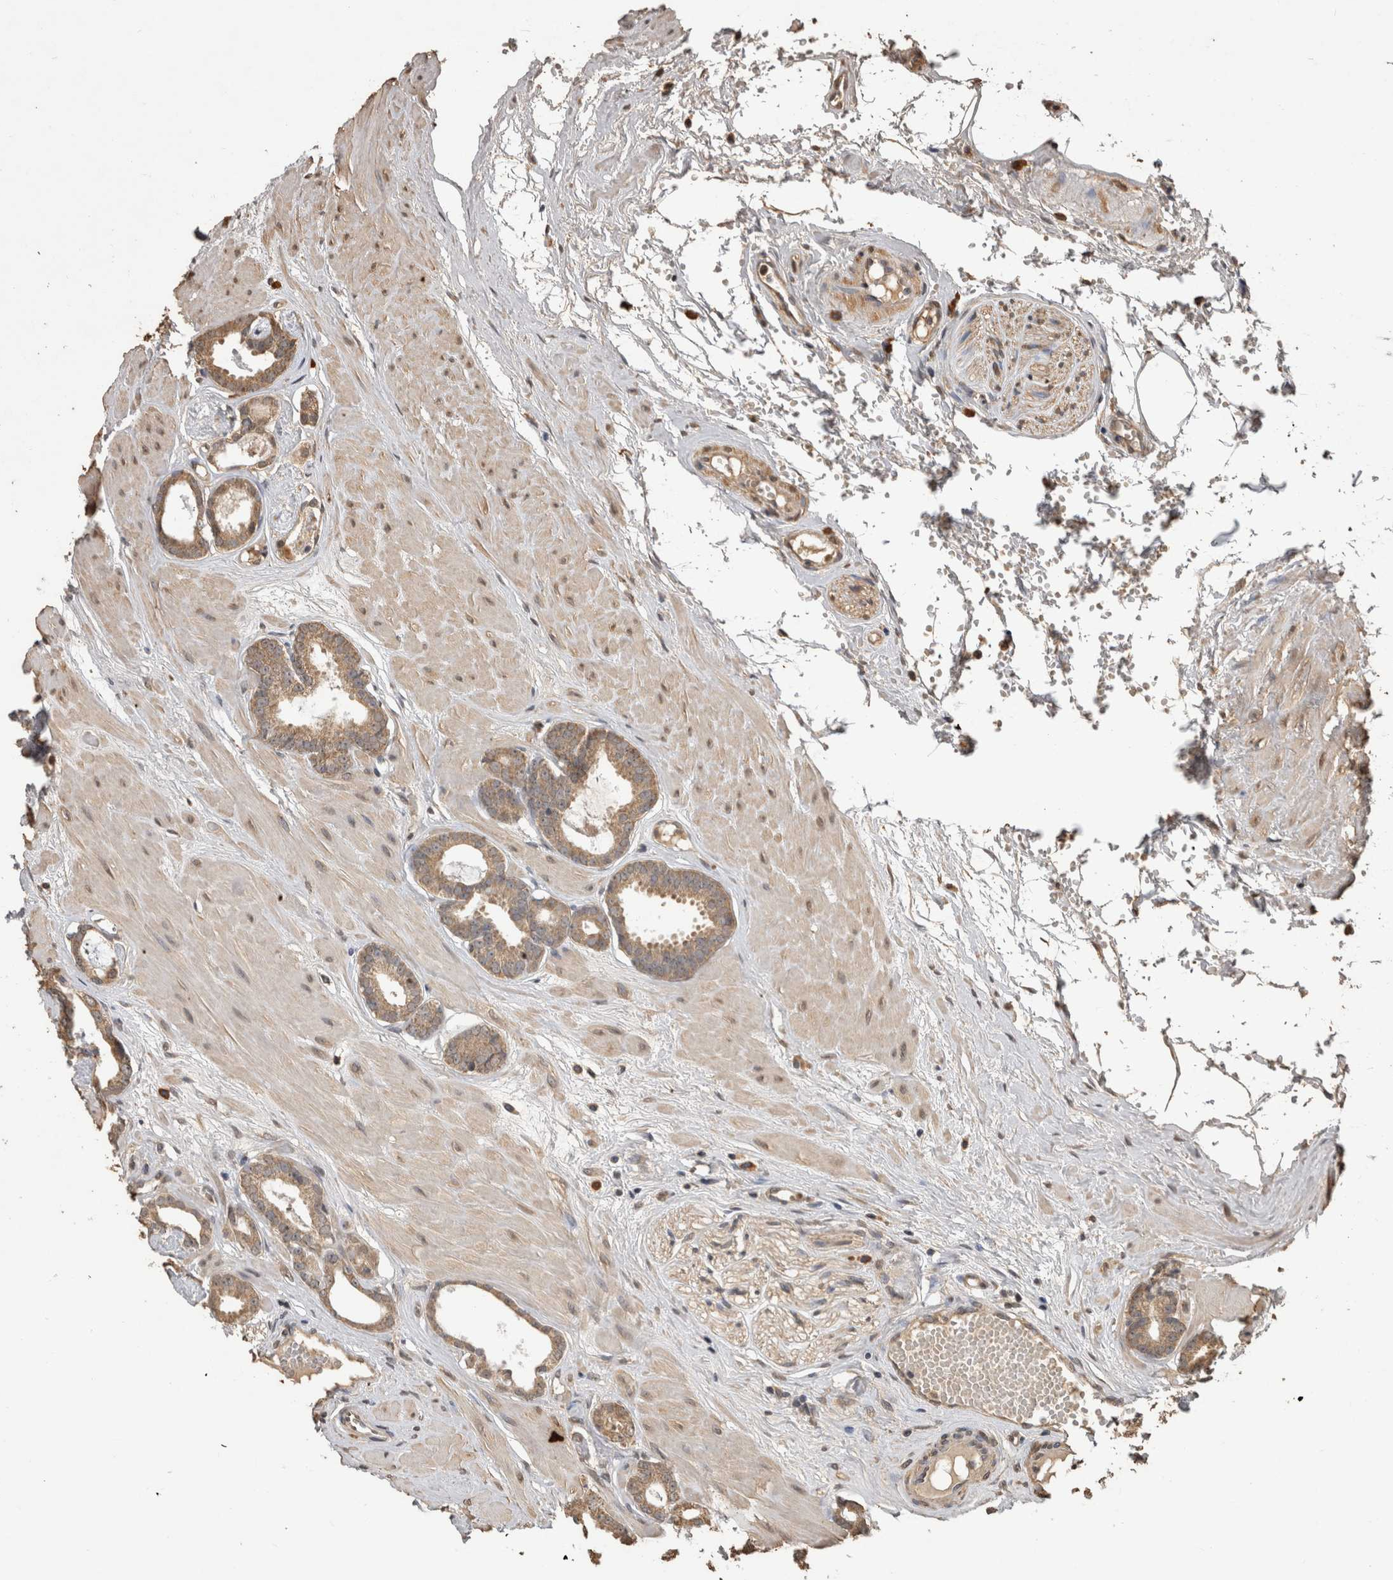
{"staining": {"intensity": "moderate", "quantity": ">75%", "location": "cytoplasmic/membranous"}, "tissue": "prostate cancer", "cell_type": "Tumor cells", "image_type": "cancer", "snomed": [{"axis": "morphology", "description": "Adenocarcinoma, Low grade"}, {"axis": "topography", "description": "Prostate"}], "caption": "Human prostate cancer stained for a protein (brown) displays moderate cytoplasmic/membranous positive staining in about >75% of tumor cells.", "gene": "SOCS5", "patient": {"sex": "male", "age": 53}}